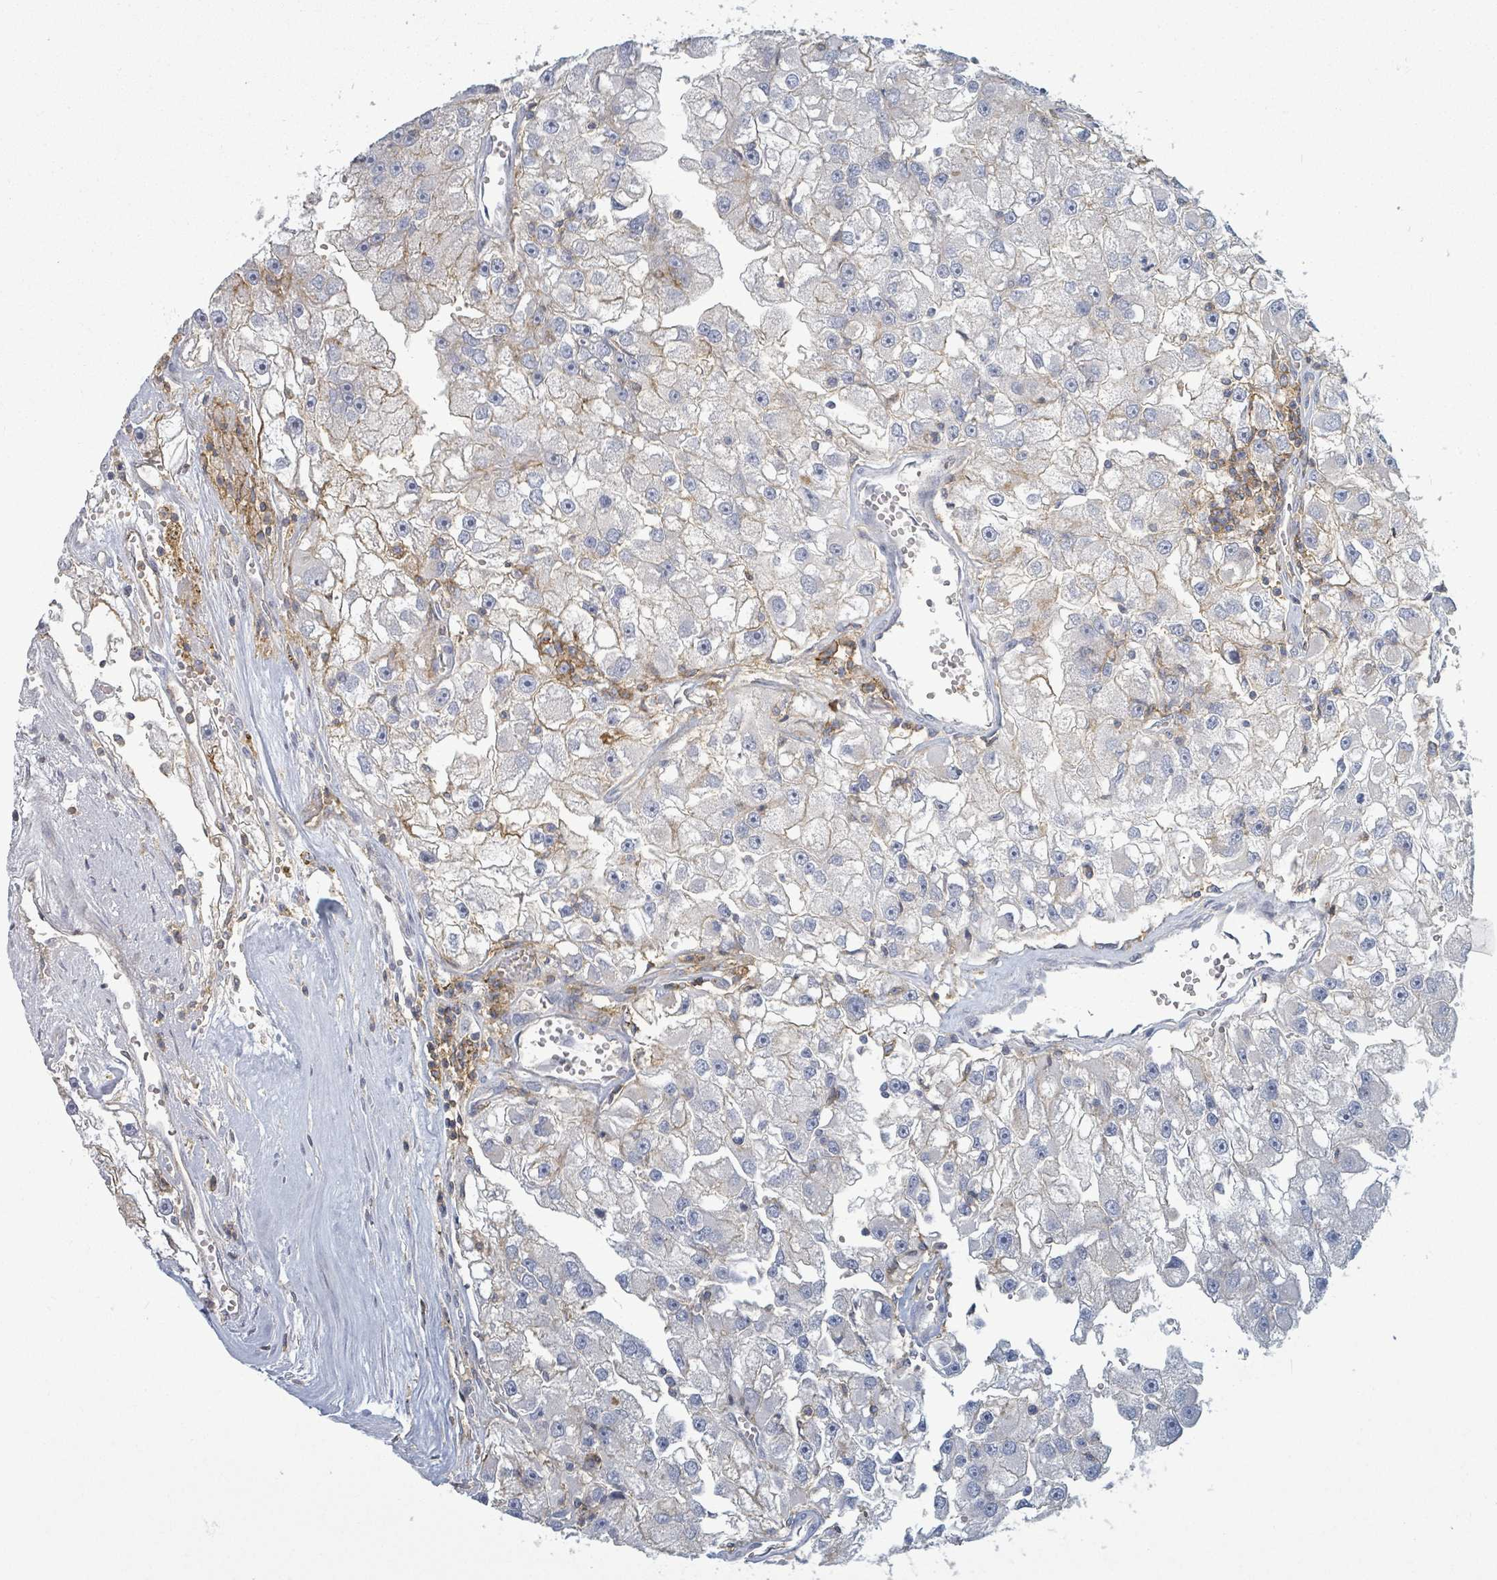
{"staining": {"intensity": "weak", "quantity": "<25%", "location": "cytoplasmic/membranous"}, "tissue": "renal cancer", "cell_type": "Tumor cells", "image_type": "cancer", "snomed": [{"axis": "morphology", "description": "Adenocarcinoma, NOS"}, {"axis": "topography", "description": "Kidney"}], "caption": "High magnification brightfield microscopy of renal cancer (adenocarcinoma) stained with DAB (brown) and counterstained with hematoxylin (blue): tumor cells show no significant expression. Brightfield microscopy of immunohistochemistry stained with DAB (brown) and hematoxylin (blue), captured at high magnification.", "gene": "TNFRSF14", "patient": {"sex": "male", "age": 63}}